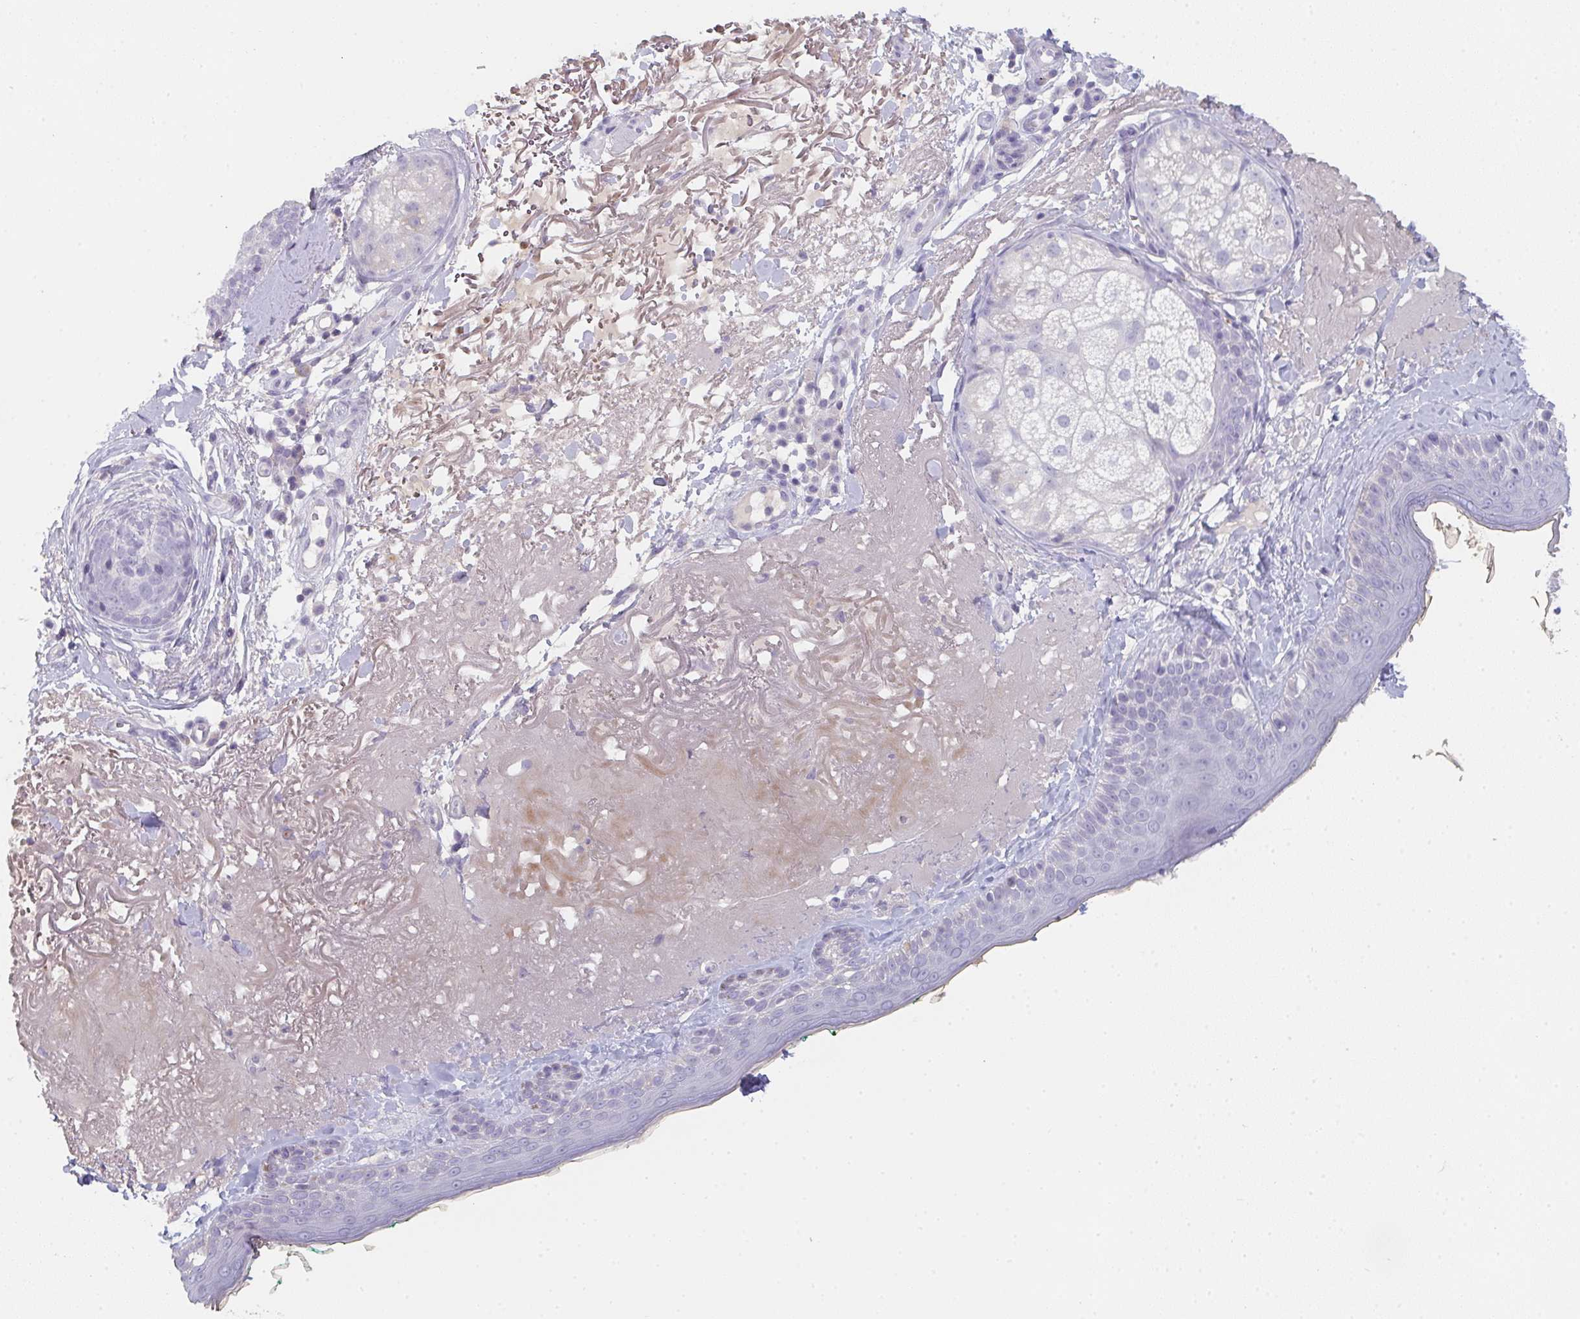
{"staining": {"intensity": "negative", "quantity": "none", "location": "none"}, "tissue": "skin", "cell_type": "Fibroblasts", "image_type": "normal", "snomed": [{"axis": "morphology", "description": "Normal tissue, NOS"}, {"axis": "topography", "description": "Skin"}], "caption": "High magnification brightfield microscopy of normal skin stained with DAB (brown) and counterstained with hematoxylin (blue): fibroblasts show no significant expression.", "gene": "C1QTNF8", "patient": {"sex": "male", "age": 73}}